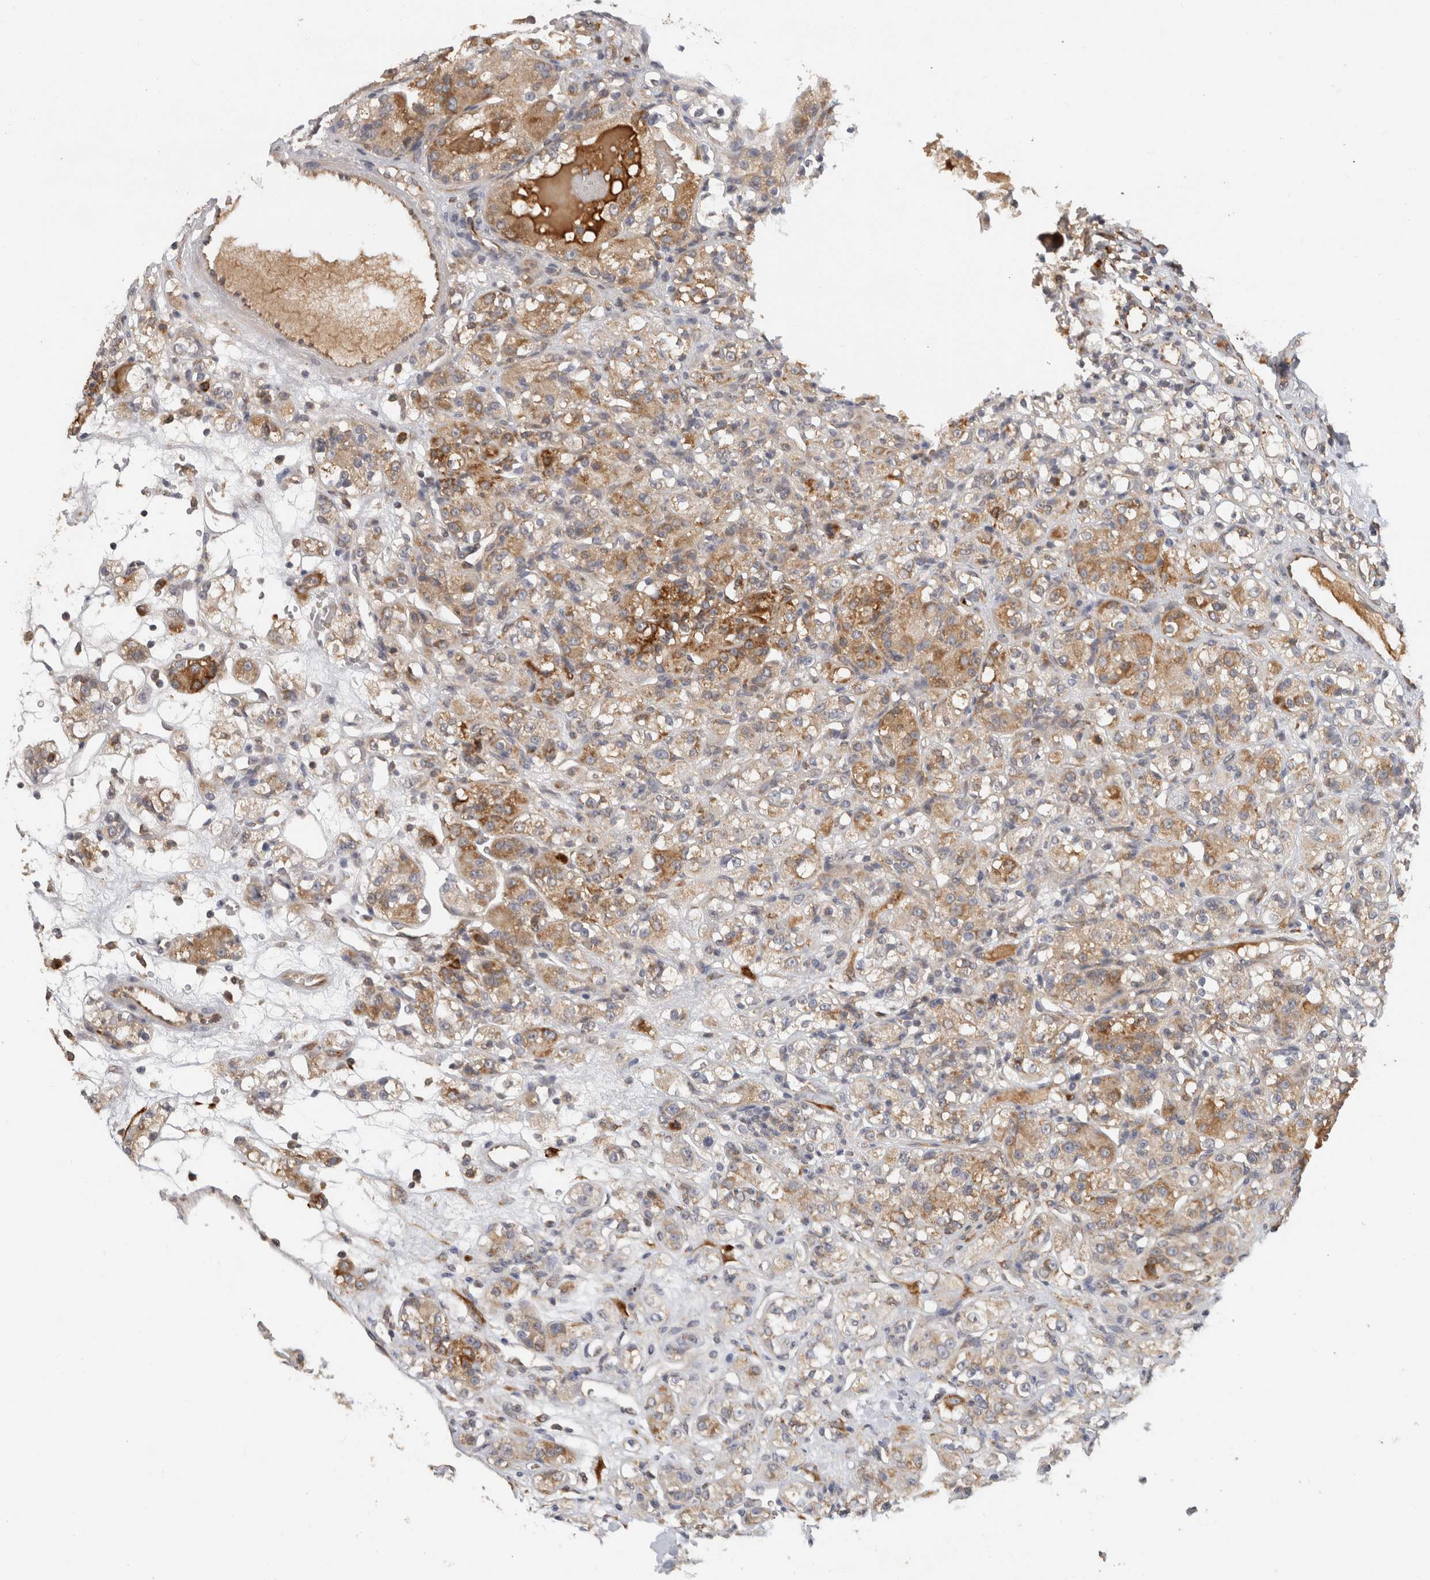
{"staining": {"intensity": "moderate", "quantity": ">75%", "location": "cytoplasmic/membranous"}, "tissue": "renal cancer", "cell_type": "Tumor cells", "image_type": "cancer", "snomed": [{"axis": "morphology", "description": "Normal tissue, NOS"}, {"axis": "morphology", "description": "Adenocarcinoma, NOS"}, {"axis": "topography", "description": "Kidney"}], "caption": "Tumor cells reveal medium levels of moderate cytoplasmic/membranous positivity in approximately >75% of cells in renal cancer (adenocarcinoma).", "gene": "APOL2", "patient": {"sex": "male", "age": 61}}